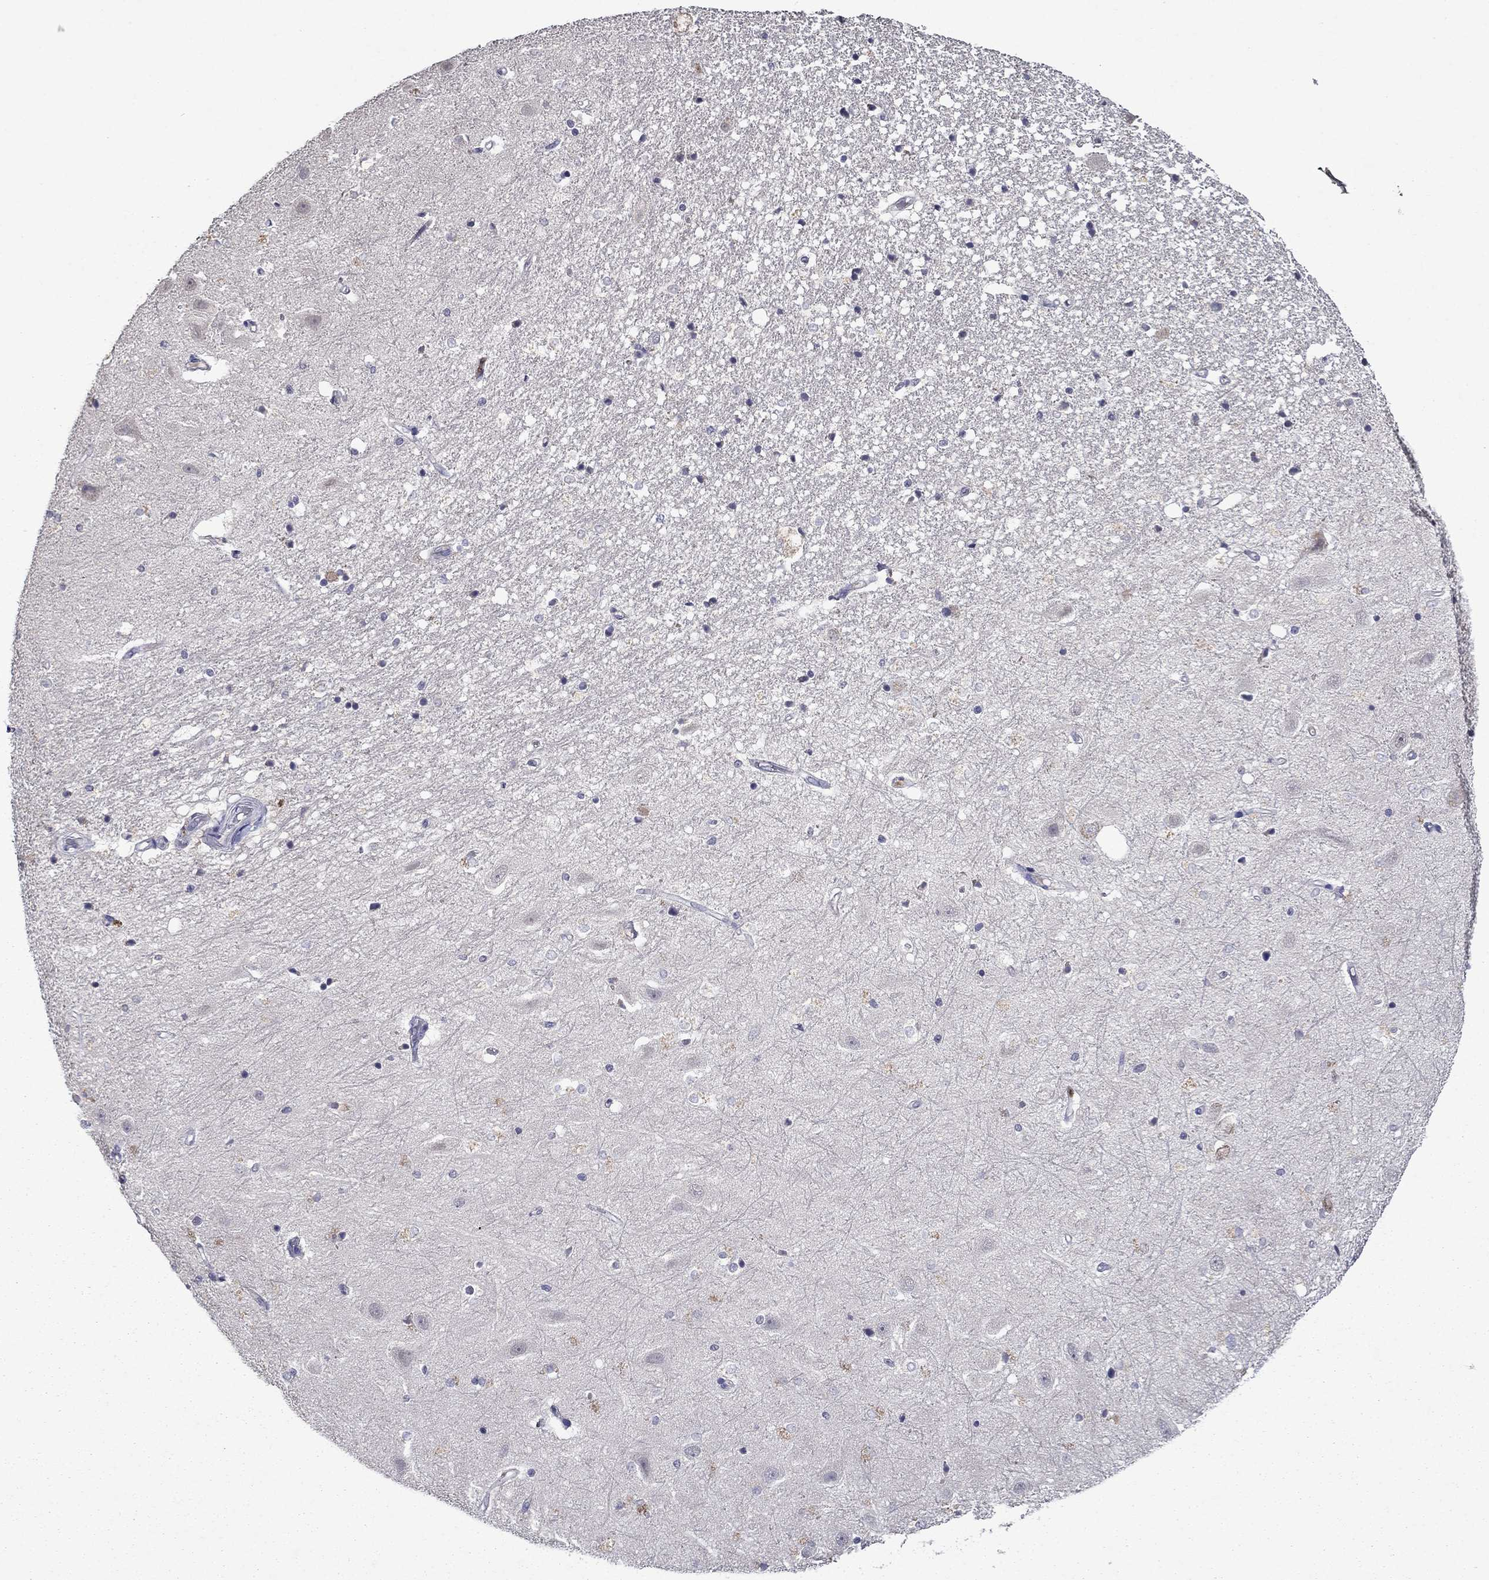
{"staining": {"intensity": "negative", "quantity": "none", "location": "none"}, "tissue": "hippocampus", "cell_type": "Glial cells", "image_type": "normal", "snomed": [{"axis": "morphology", "description": "Normal tissue, NOS"}, {"axis": "topography", "description": "Hippocampus"}], "caption": "An immunohistochemistry photomicrograph of normal hippocampus is shown. There is no staining in glial cells of hippocampus. (DAB (3,3'-diaminobenzidine) IHC with hematoxylin counter stain).", "gene": "IRF5", "patient": {"sex": "male", "age": 49}}